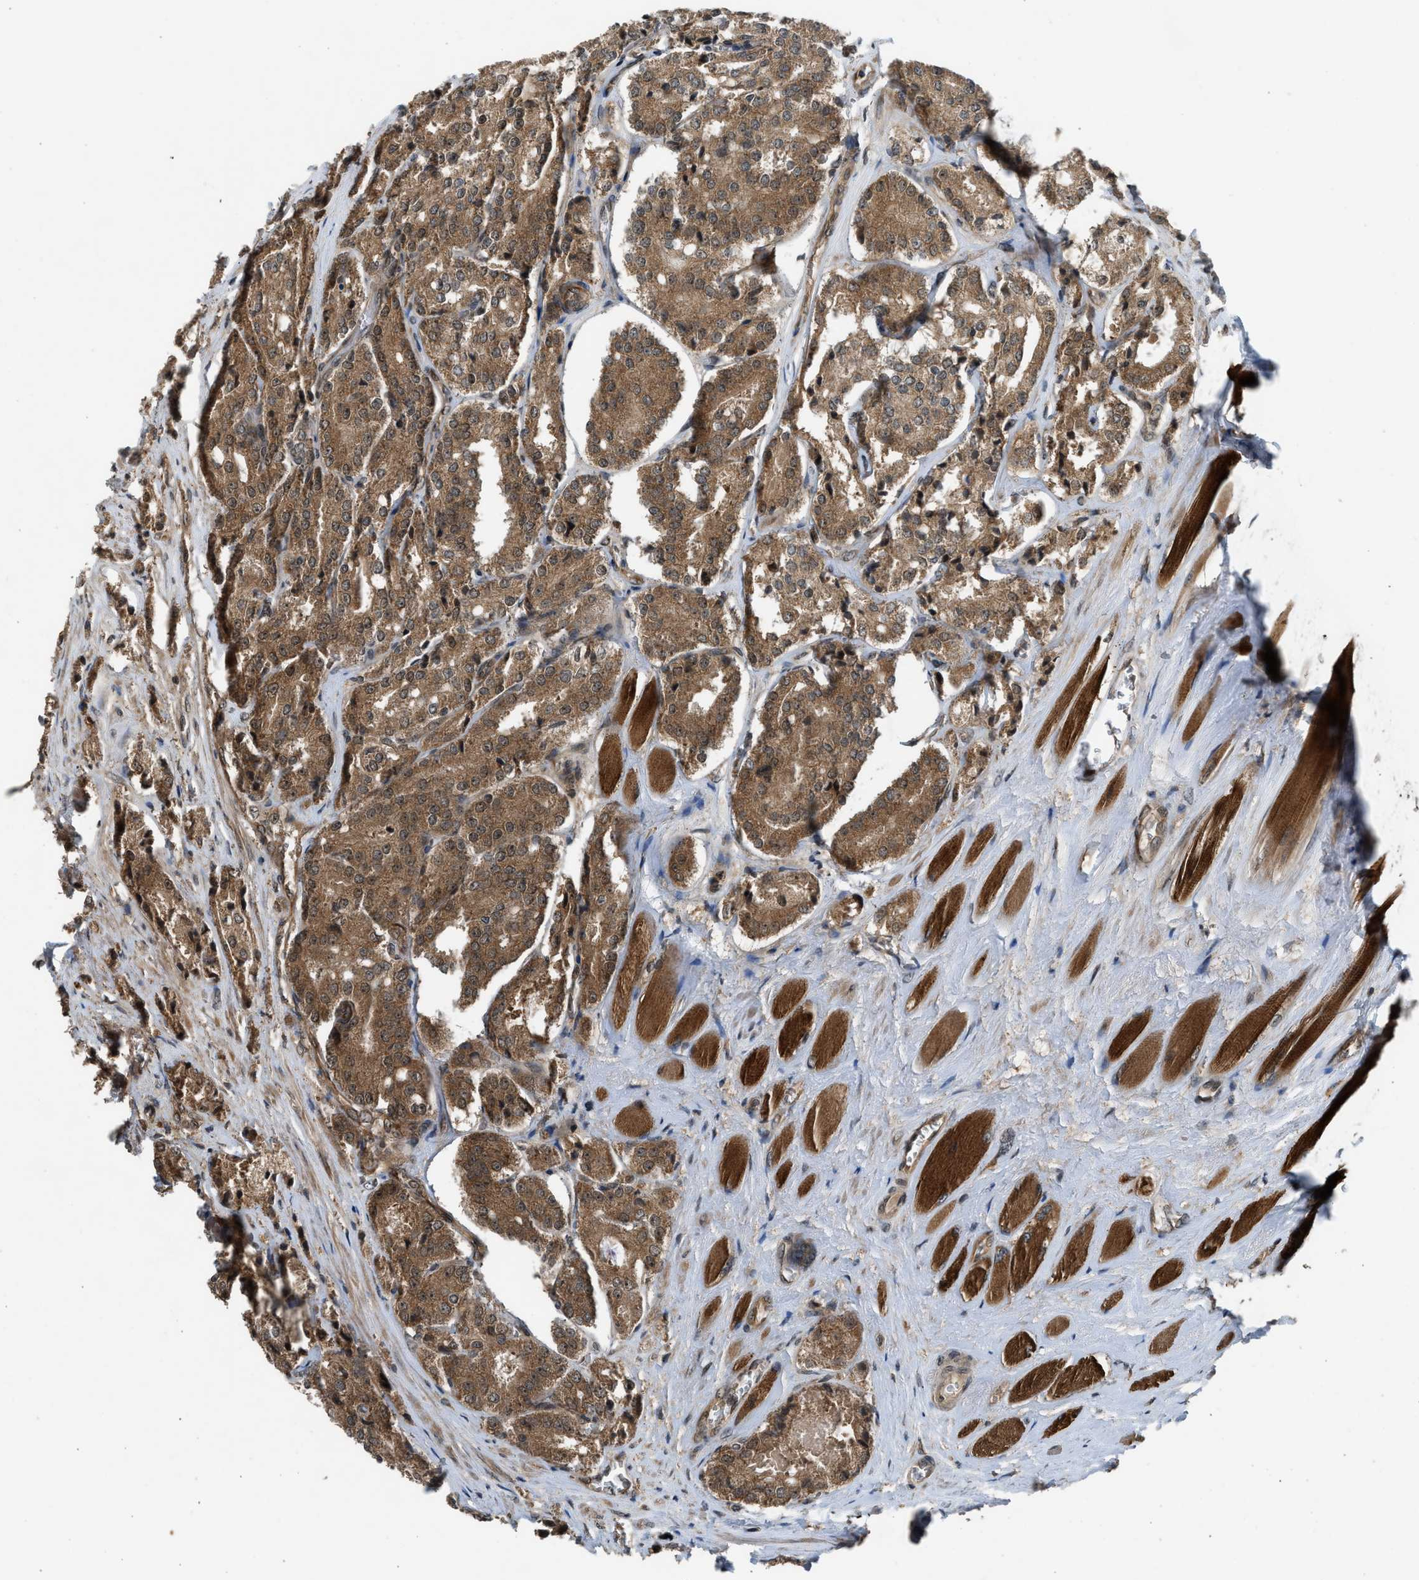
{"staining": {"intensity": "moderate", "quantity": ">75%", "location": "cytoplasmic/membranous"}, "tissue": "prostate cancer", "cell_type": "Tumor cells", "image_type": "cancer", "snomed": [{"axis": "morphology", "description": "Adenocarcinoma, High grade"}, {"axis": "topography", "description": "Prostate"}], "caption": "Approximately >75% of tumor cells in human prostate cancer show moderate cytoplasmic/membranous protein positivity as visualized by brown immunohistochemical staining.", "gene": "TXNL1", "patient": {"sex": "male", "age": 65}}